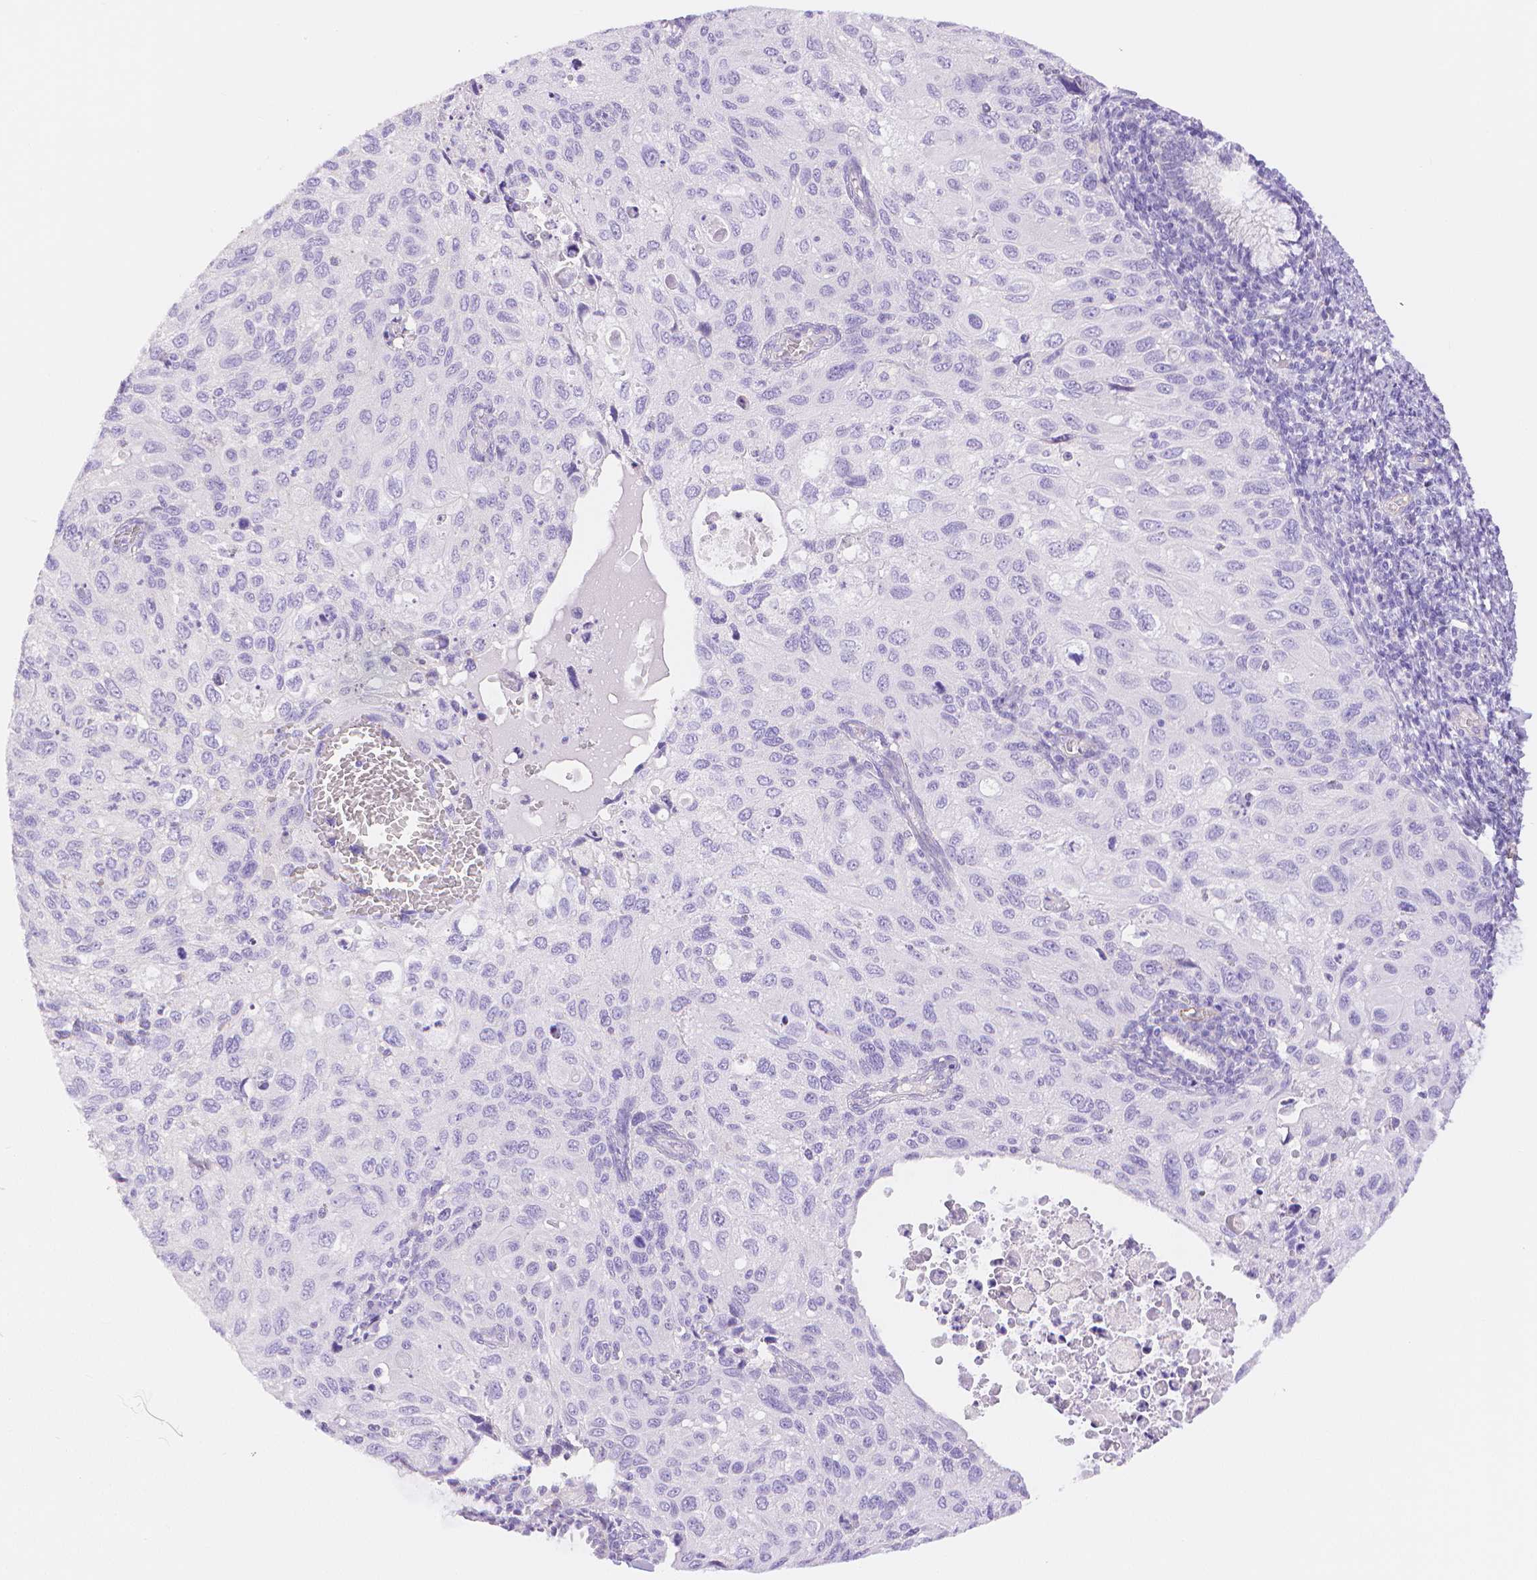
{"staining": {"intensity": "negative", "quantity": "none", "location": "none"}, "tissue": "cervical cancer", "cell_type": "Tumor cells", "image_type": "cancer", "snomed": [{"axis": "morphology", "description": "Squamous cell carcinoma, NOS"}, {"axis": "topography", "description": "Cervix"}], "caption": "Tumor cells are negative for protein expression in human squamous cell carcinoma (cervical).", "gene": "SLC27A5", "patient": {"sex": "female", "age": 70}}